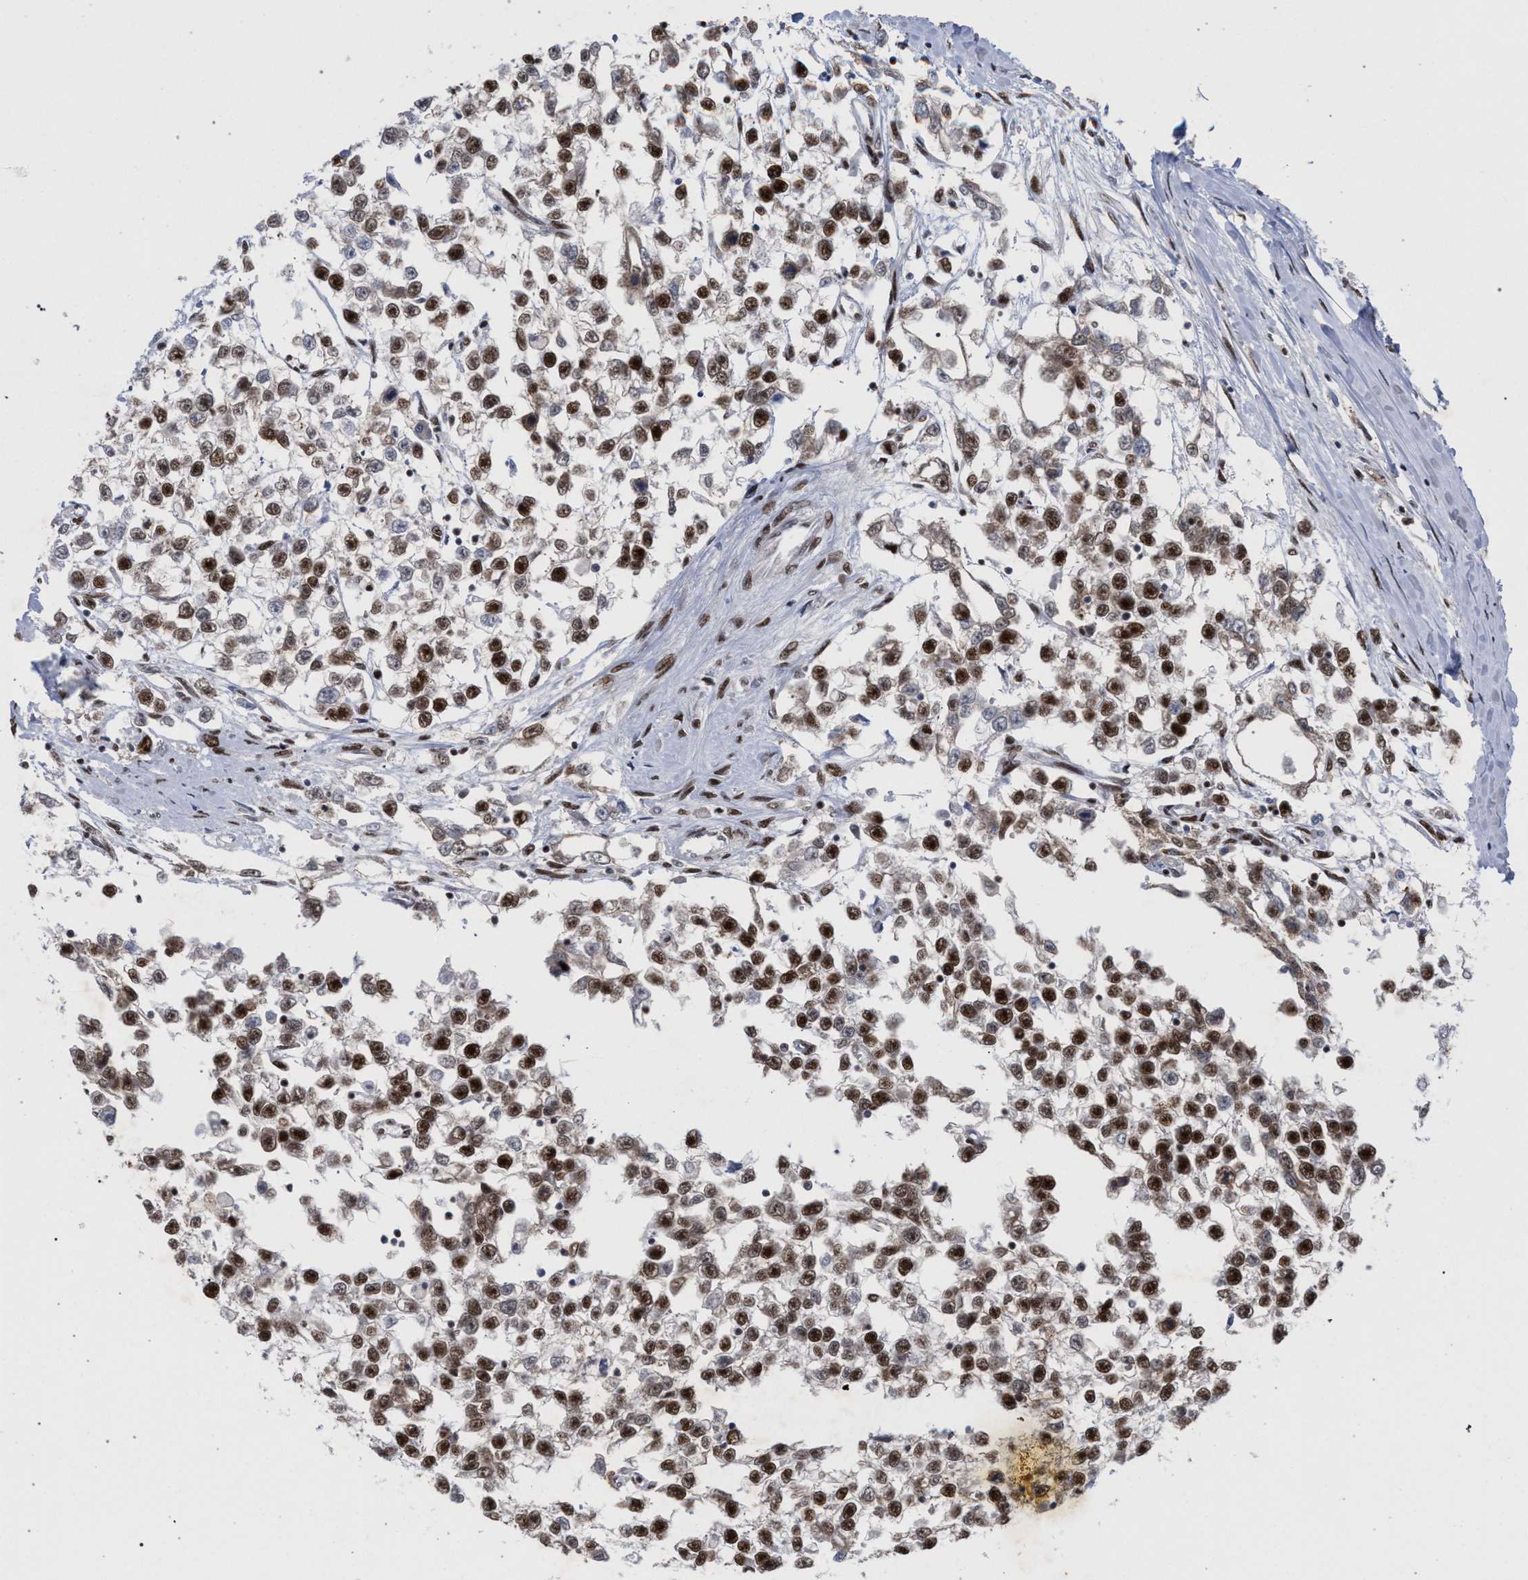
{"staining": {"intensity": "strong", "quantity": ">75%", "location": "nuclear"}, "tissue": "testis cancer", "cell_type": "Tumor cells", "image_type": "cancer", "snomed": [{"axis": "morphology", "description": "Seminoma, NOS"}, {"axis": "morphology", "description": "Carcinoma, Embryonal, NOS"}, {"axis": "topography", "description": "Testis"}], "caption": "This image displays immunohistochemistry (IHC) staining of testis cancer, with high strong nuclear staining in about >75% of tumor cells.", "gene": "SCAF4", "patient": {"sex": "male", "age": 51}}